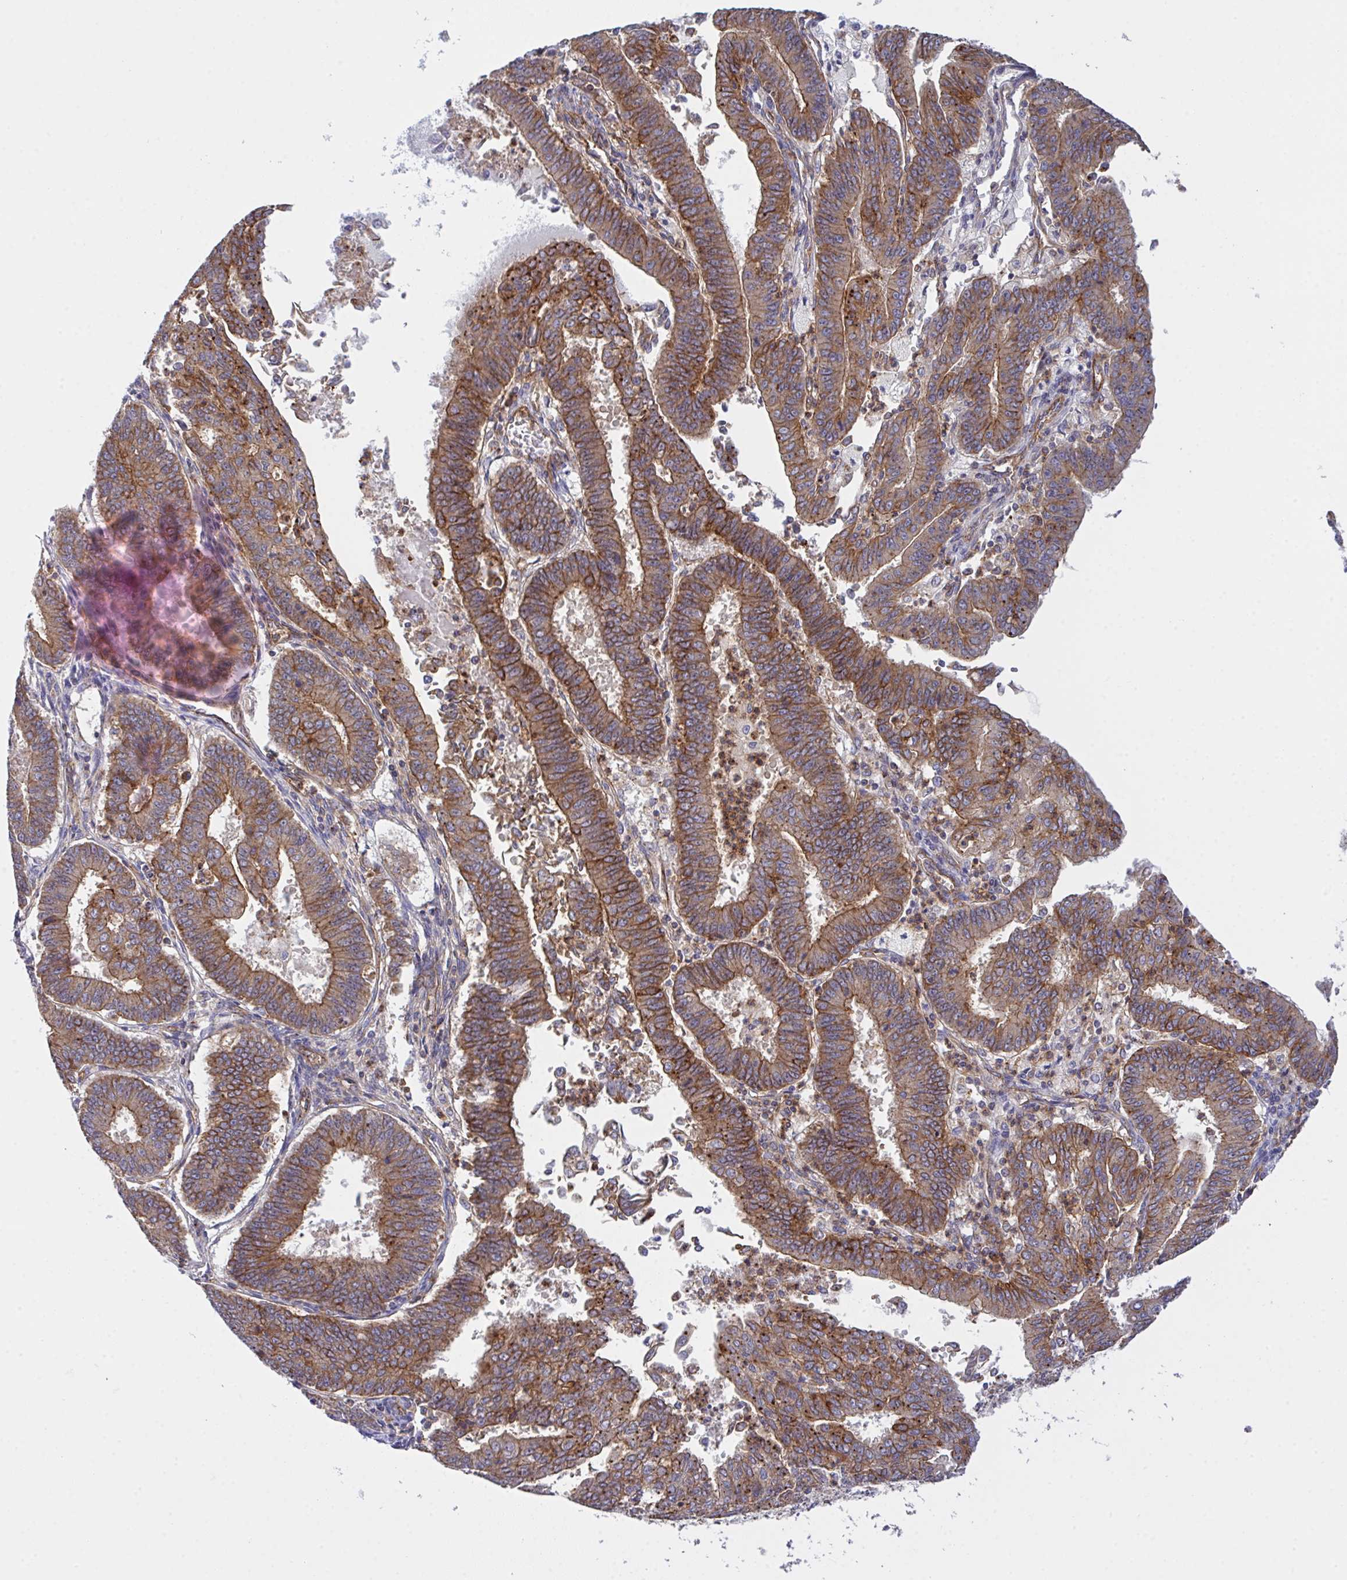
{"staining": {"intensity": "strong", "quantity": ">75%", "location": "cytoplasmic/membranous"}, "tissue": "endometrial cancer", "cell_type": "Tumor cells", "image_type": "cancer", "snomed": [{"axis": "morphology", "description": "Adenocarcinoma, NOS"}, {"axis": "topography", "description": "Endometrium"}], "caption": "Brown immunohistochemical staining in adenocarcinoma (endometrial) reveals strong cytoplasmic/membranous expression in approximately >75% of tumor cells.", "gene": "C4orf36", "patient": {"sex": "female", "age": 73}}